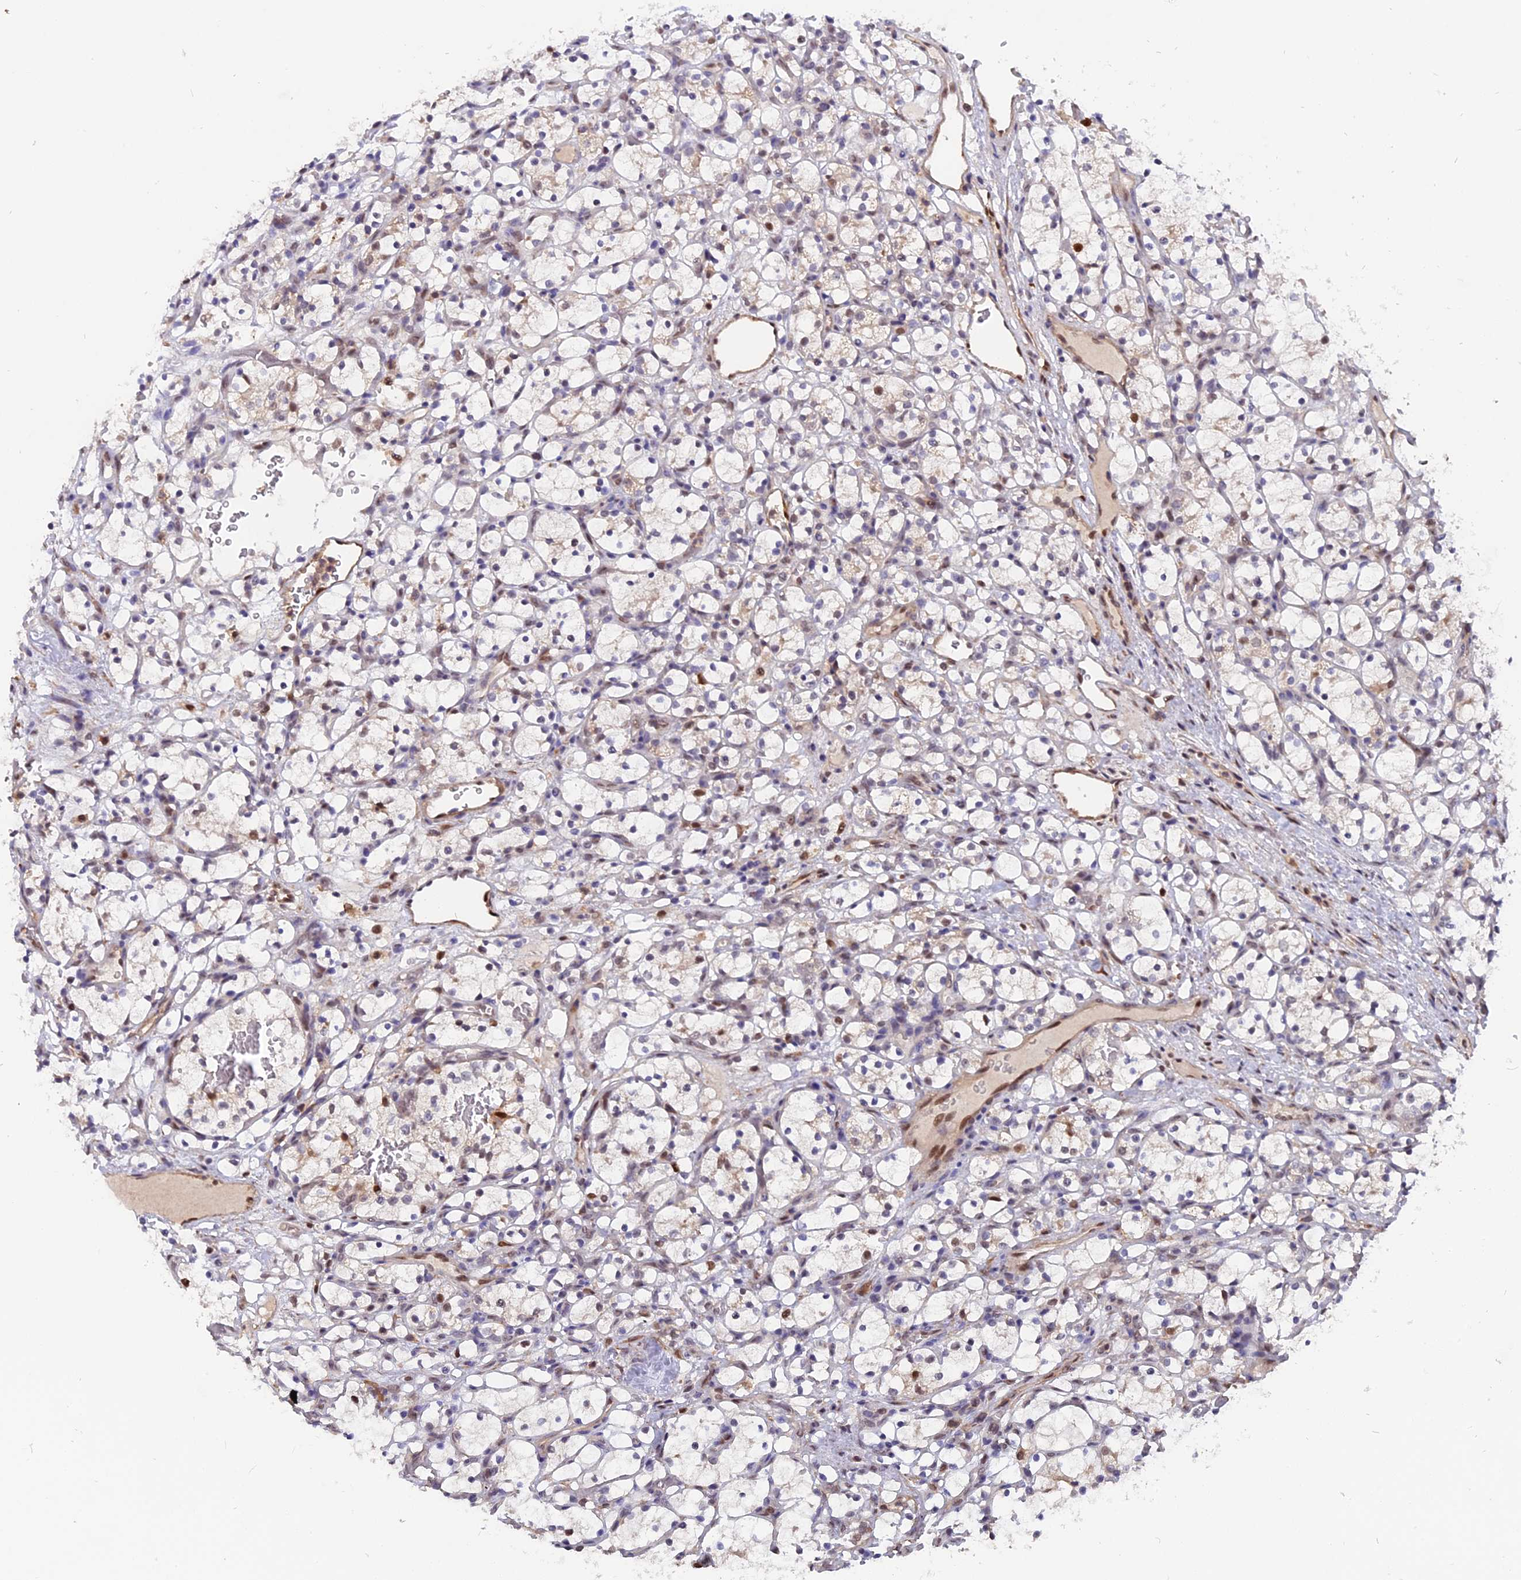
{"staining": {"intensity": "moderate", "quantity": "<25%", "location": "nuclear"}, "tissue": "renal cancer", "cell_type": "Tumor cells", "image_type": "cancer", "snomed": [{"axis": "morphology", "description": "Adenocarcinoma, NOS"}, {"axis": "topography", "description": "Kidney"}], "caption": "A micrograph of human renal cancer stained for a protein exhibits moderate nuclear brown staining in tumor cells.", "gene": "FAM118B", "patient": {"sex": "female", "age": 69}}